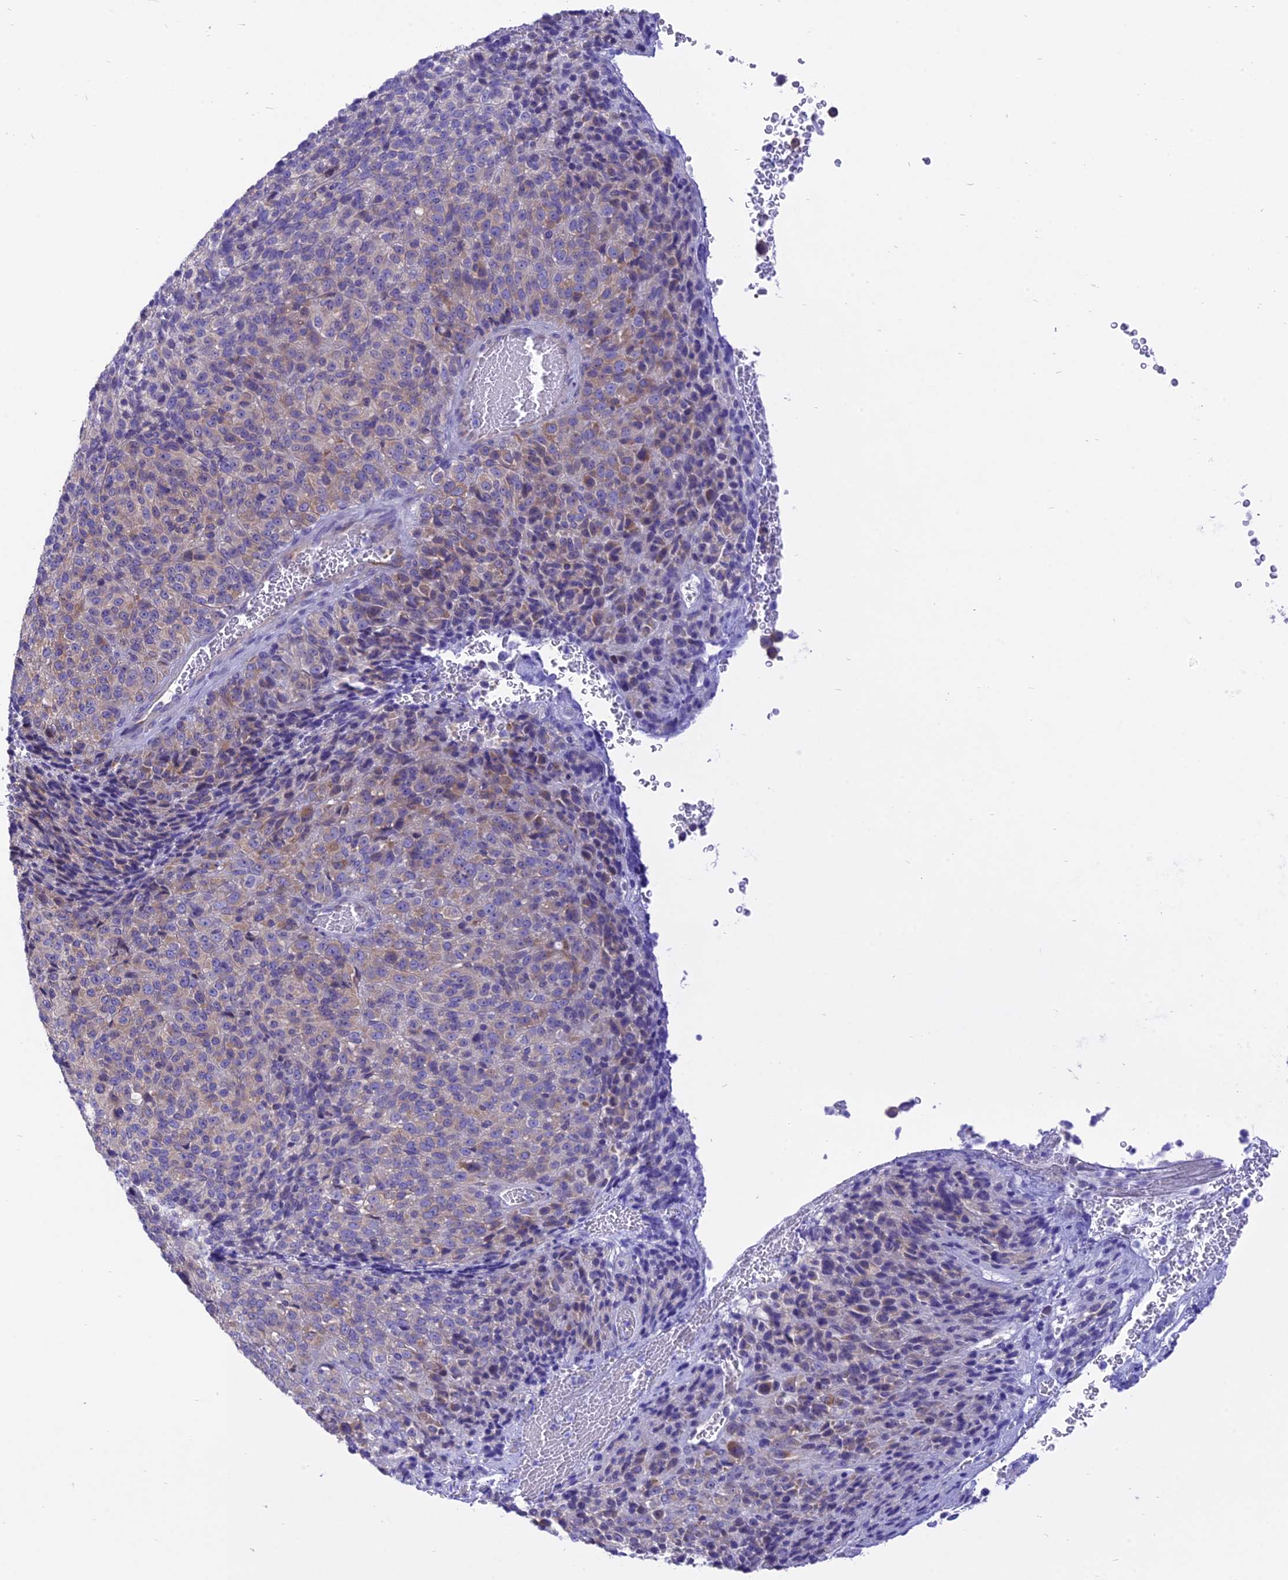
{"staining": {"intensity": "weak", "quantity": "25%-75%", "location": "cytoplasmic/membranous"}, "tissue": "melanoma", "cell_type": "Tumor cells", "image_type": "cancer", "snomed": [{"axis": "morphology", "description": "Malignant melanoma, Metastatic site"}, {"axis": "topography", "description": "Brain"}], "caption": "A low amount of weak cytoplasmic/membranous expression is present in approximately 25%-75% of tumor cells in malignant melanoma (metastatic site) tissue.", "gene": "DCAF16", "patient": {"sex": "female", "age": 56}}